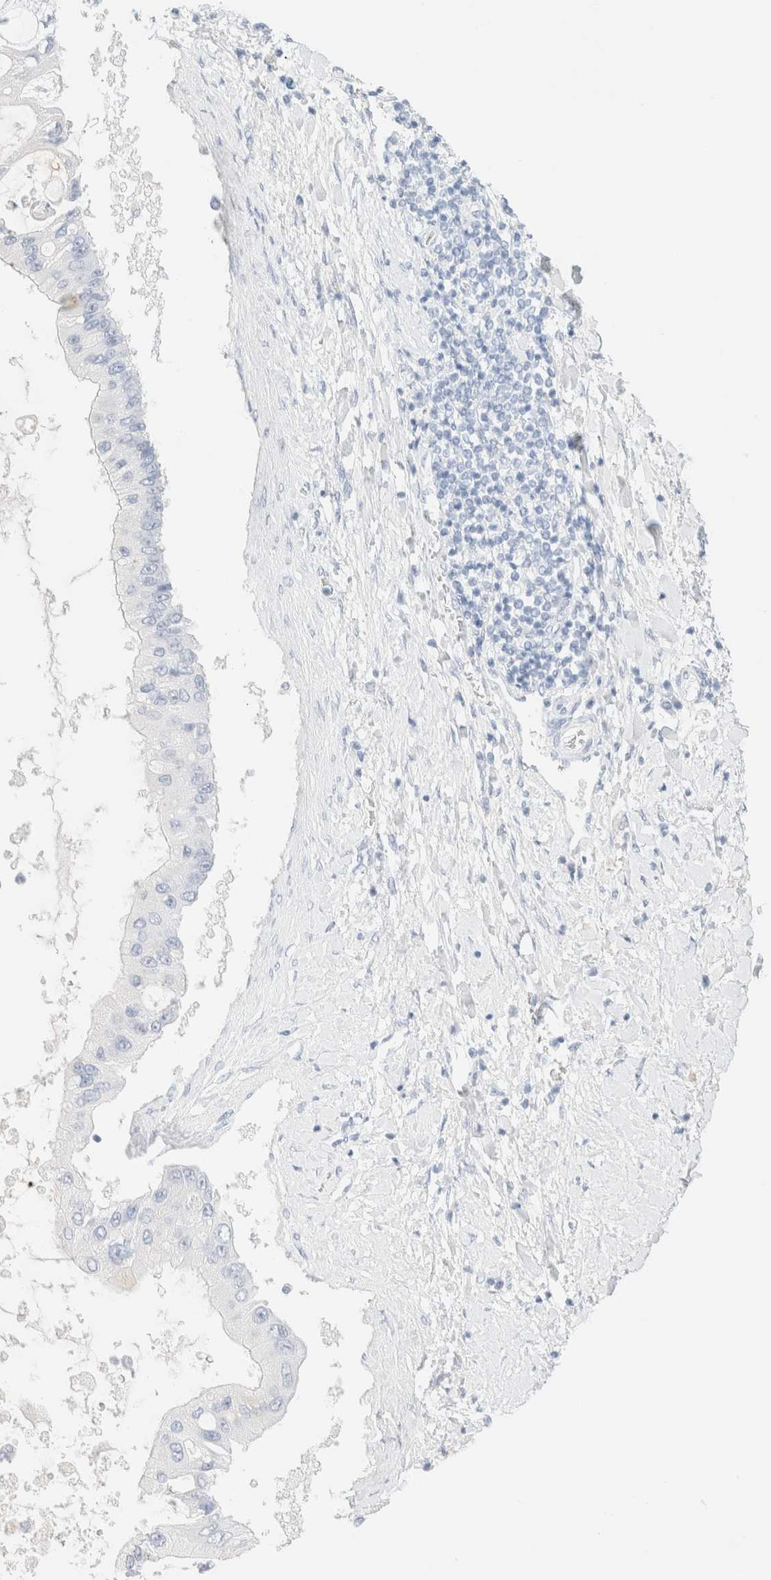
{"staining": {"intensity": "negative", "quantity": "none", "location": "none"}, "tissue": "liver cancer", "cell_type": "Tumor cells", "image_type": "cancer", "snomed": [{"axis": "morphology", "description": "Cholangiocarcinoma"}, {"axis": "topography", "description": "Liver"}], "caption": "Immunohistochemical staining of human liver cancer (cholangiocarcinoma) demonstrates no significant expression in tumor cells.", "gene": "KRT15", "patient": {"sex": "male", "age": 50}}